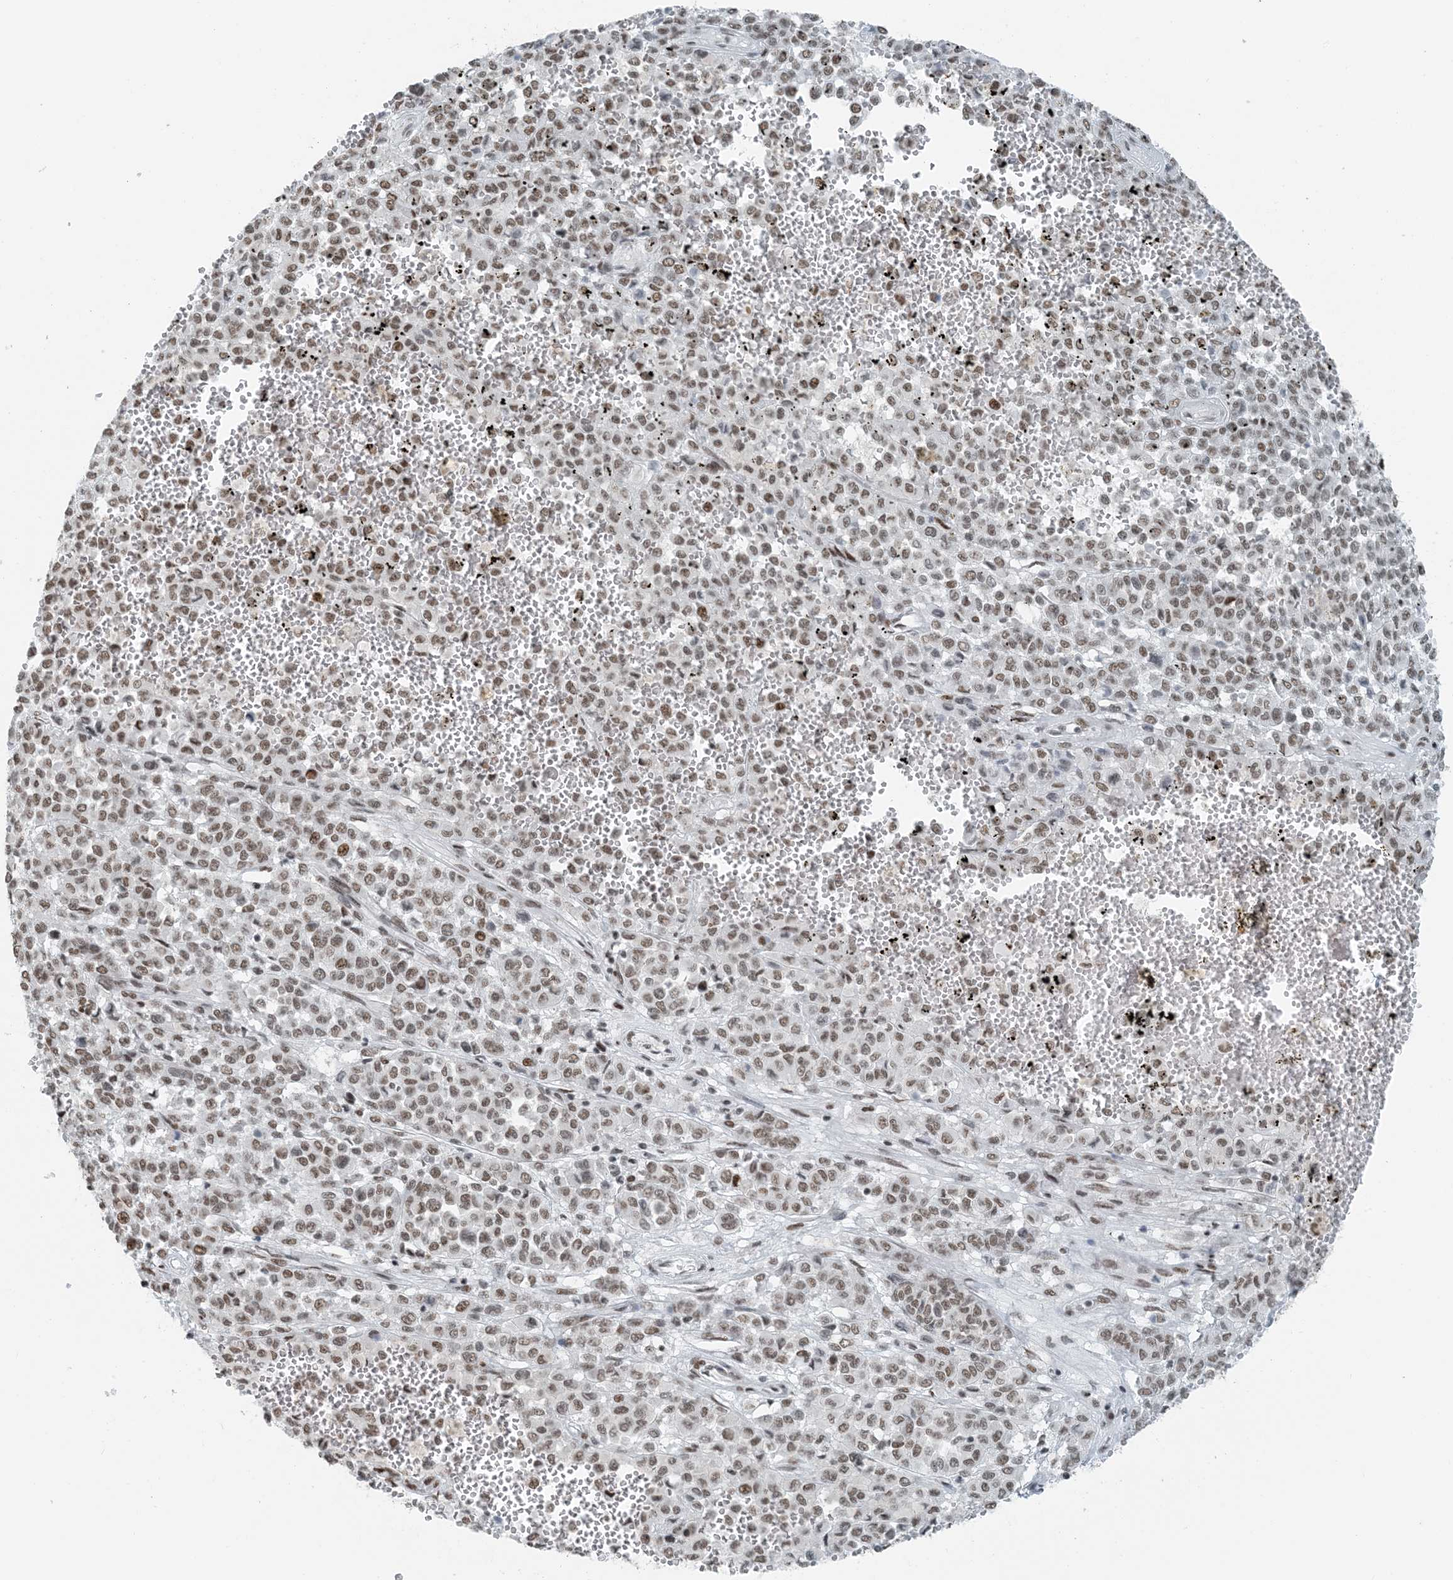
{"staining": {"intensity": "moderate", "quantity": ">75%", "location": "nuclear"}, "tissue": "melanoma", "cell_type": "Tumor cells", "image_type": "cancer", "snomed": [{"axis": "morphology", "description": "Malignant melanoma, Metastatic site"}, {"axis": "topography", "description": "Pancreas"}], "caption": "Immunohistochemistry histopathology image of neoplastic tissue: human melanoma stained using immunohistochemistry displays medium levels of moderate protein expression localized specifically in the nuclear of tumor cells, appearing as a nuclear brown color.", "gene": "ZNF500", "patient": {"sex": "female", "age": 30}}